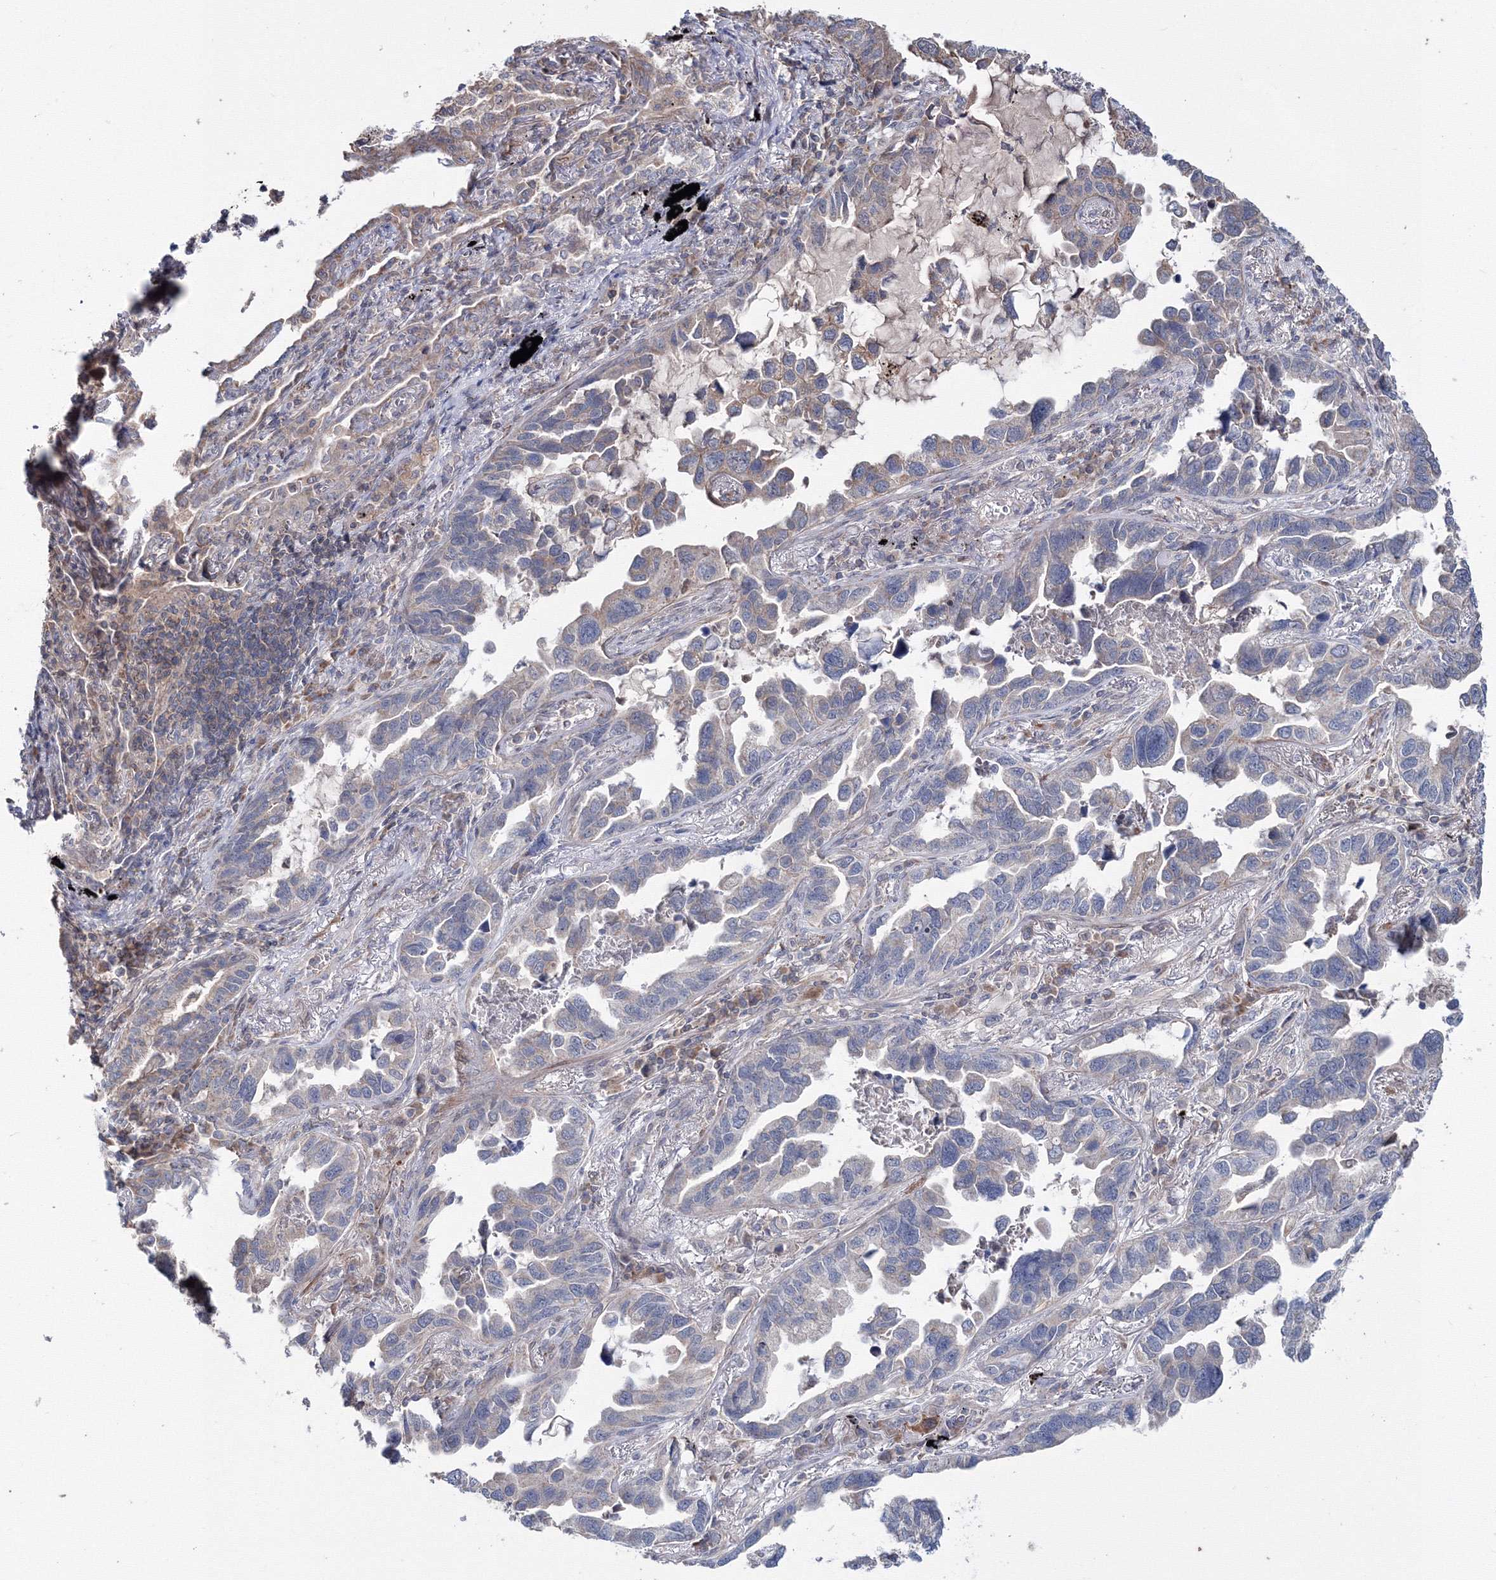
{"staining": {"intensity": "negative", "quantity": "none", "location": "none"}, "tissue": "lung cancer", "cell_type": "Tumor cells", "image_type": "cancer", "snomed": [{"axis": "morphology", "description": "Adenocarcinoma, NOS"}, {"axis": "topography", "description": "Lung"}], "caption": "Tumor cells show no significant positivity in lung cancer. (DAB IHC with hematoxylin counter stain).", "gene": "PPP2R2B", "patient": {"sex": "male", "age": 67}}